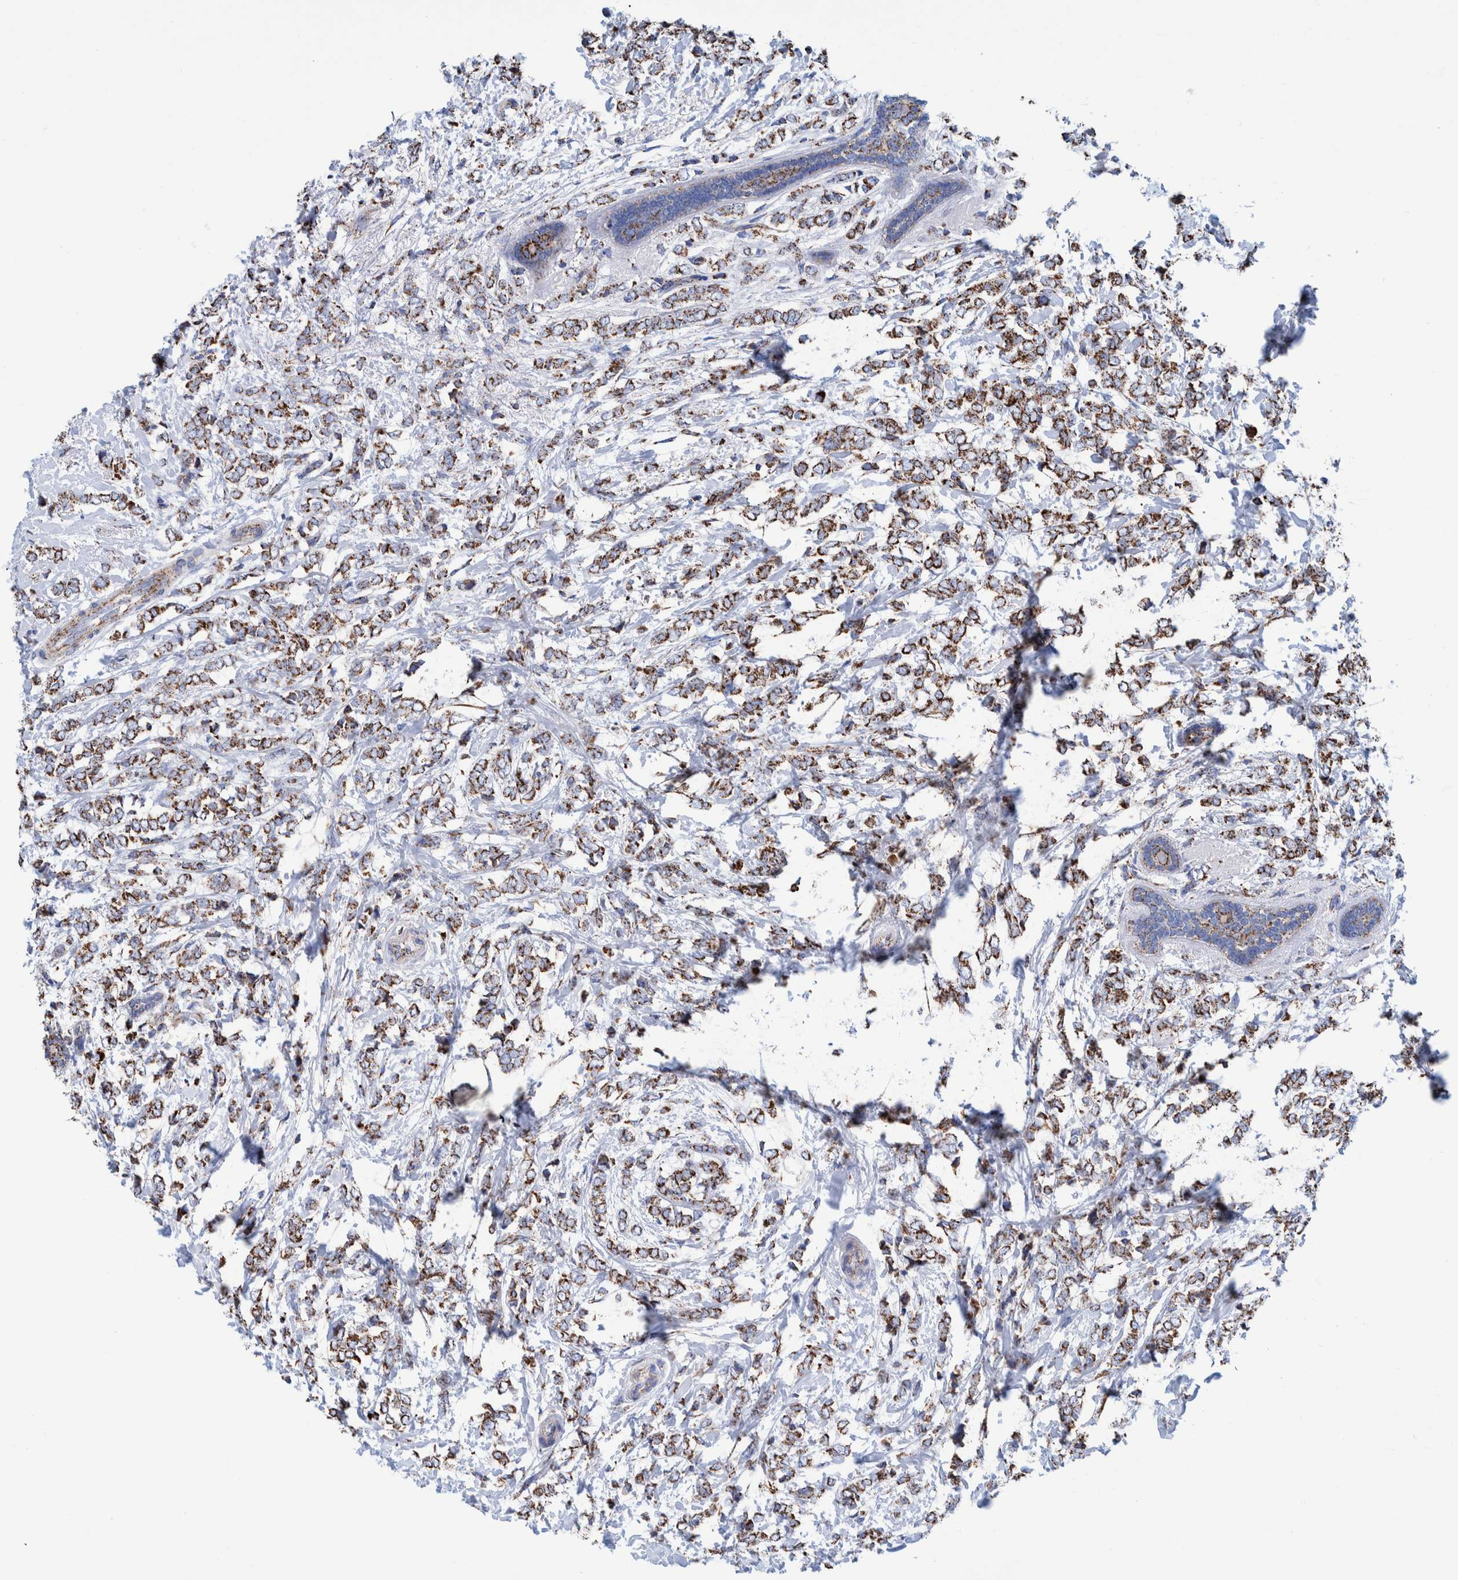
{"staining": {"intensity": "moderate", "quantity": ">75%", "location": "cytoplasmic/membranous"}, "tissue": "breast cancer", "cell_type": "Tumor cells", "image_type": "cancer", "snomed": [{"axis": "morphology", "description": "Normal tissue, NOS"}, {"axis": "morphology", "description": "Lobular carcinoma"}, {"axis": "topography", "description": "Breast"}], "caption": "Tumor cells display medium levels of moderate cytoplasmic/membranous expression in about >75% of cells in human breast cancer. The protein is shown in brown color, while the nuclei are stained blue.", "gene": "DECR1", "patient": {"sex": "female", "age": 47}}